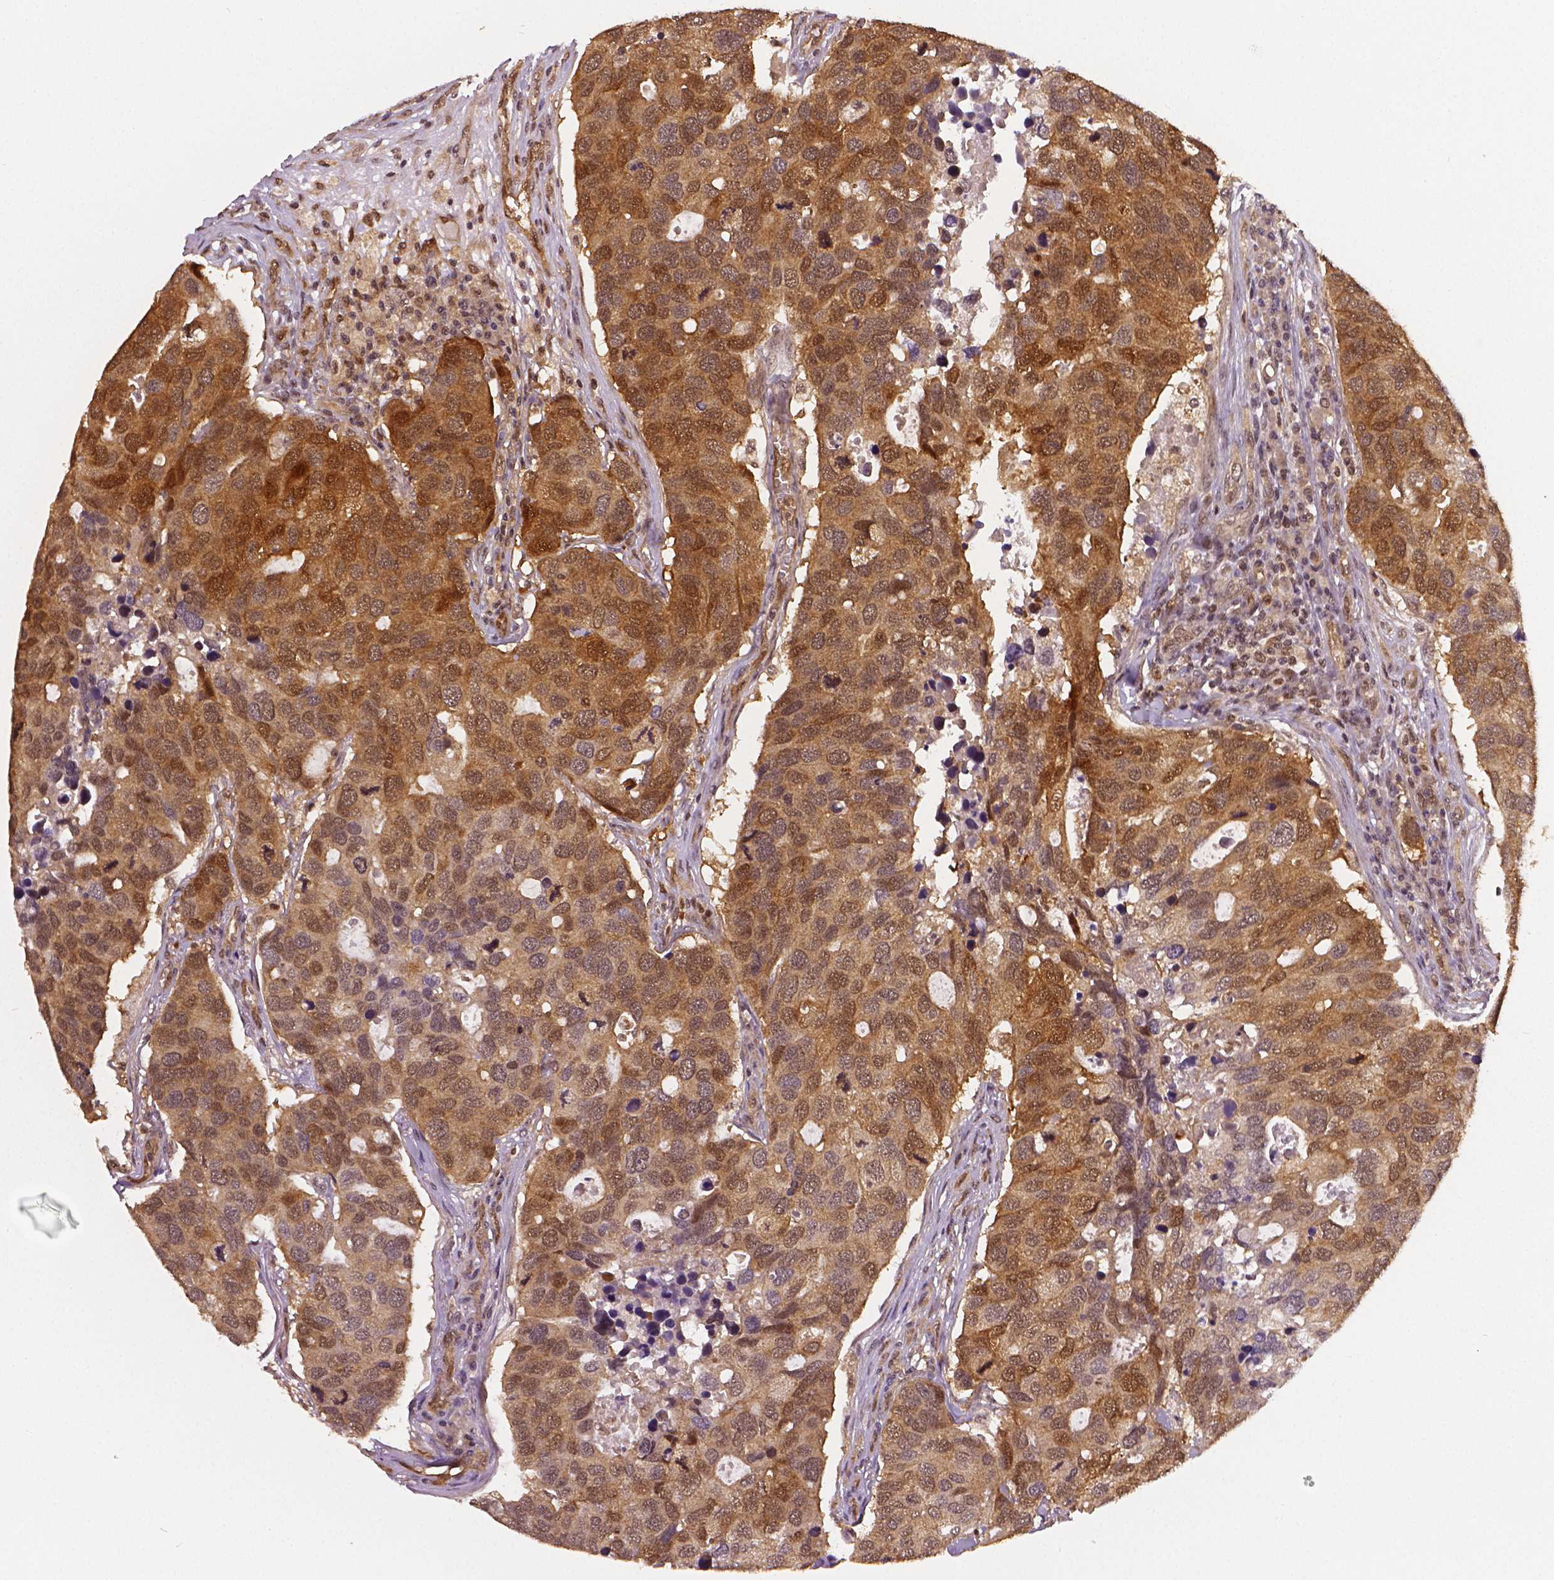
{"staining": {"intensity": "moderate", "quantity": ">75%", "location": "cytoplasmic/membranous"}, "tissue": "breast cancer", "cell_type": "Tumor cells", "image_type": "cancer", "snomed": [{"axis": "morphology", "description": "Duct carcinoma"}, {"axis": "topography", "description": "Breast"}], "caption": "Immunohistochemical staining of intraductal carcinoma (breast) reveals medium levels of moderate cytoplasmic/membranous protein staining in about >75% of tumor cells. (Stains: DAB (3,3'-diaminobenzidine) in brown, nuclei in blue, Microscopy: brightfield microscopy at high magnification).", "gene": "STAT3", "patient": {"sex": "female", "age": 83}}